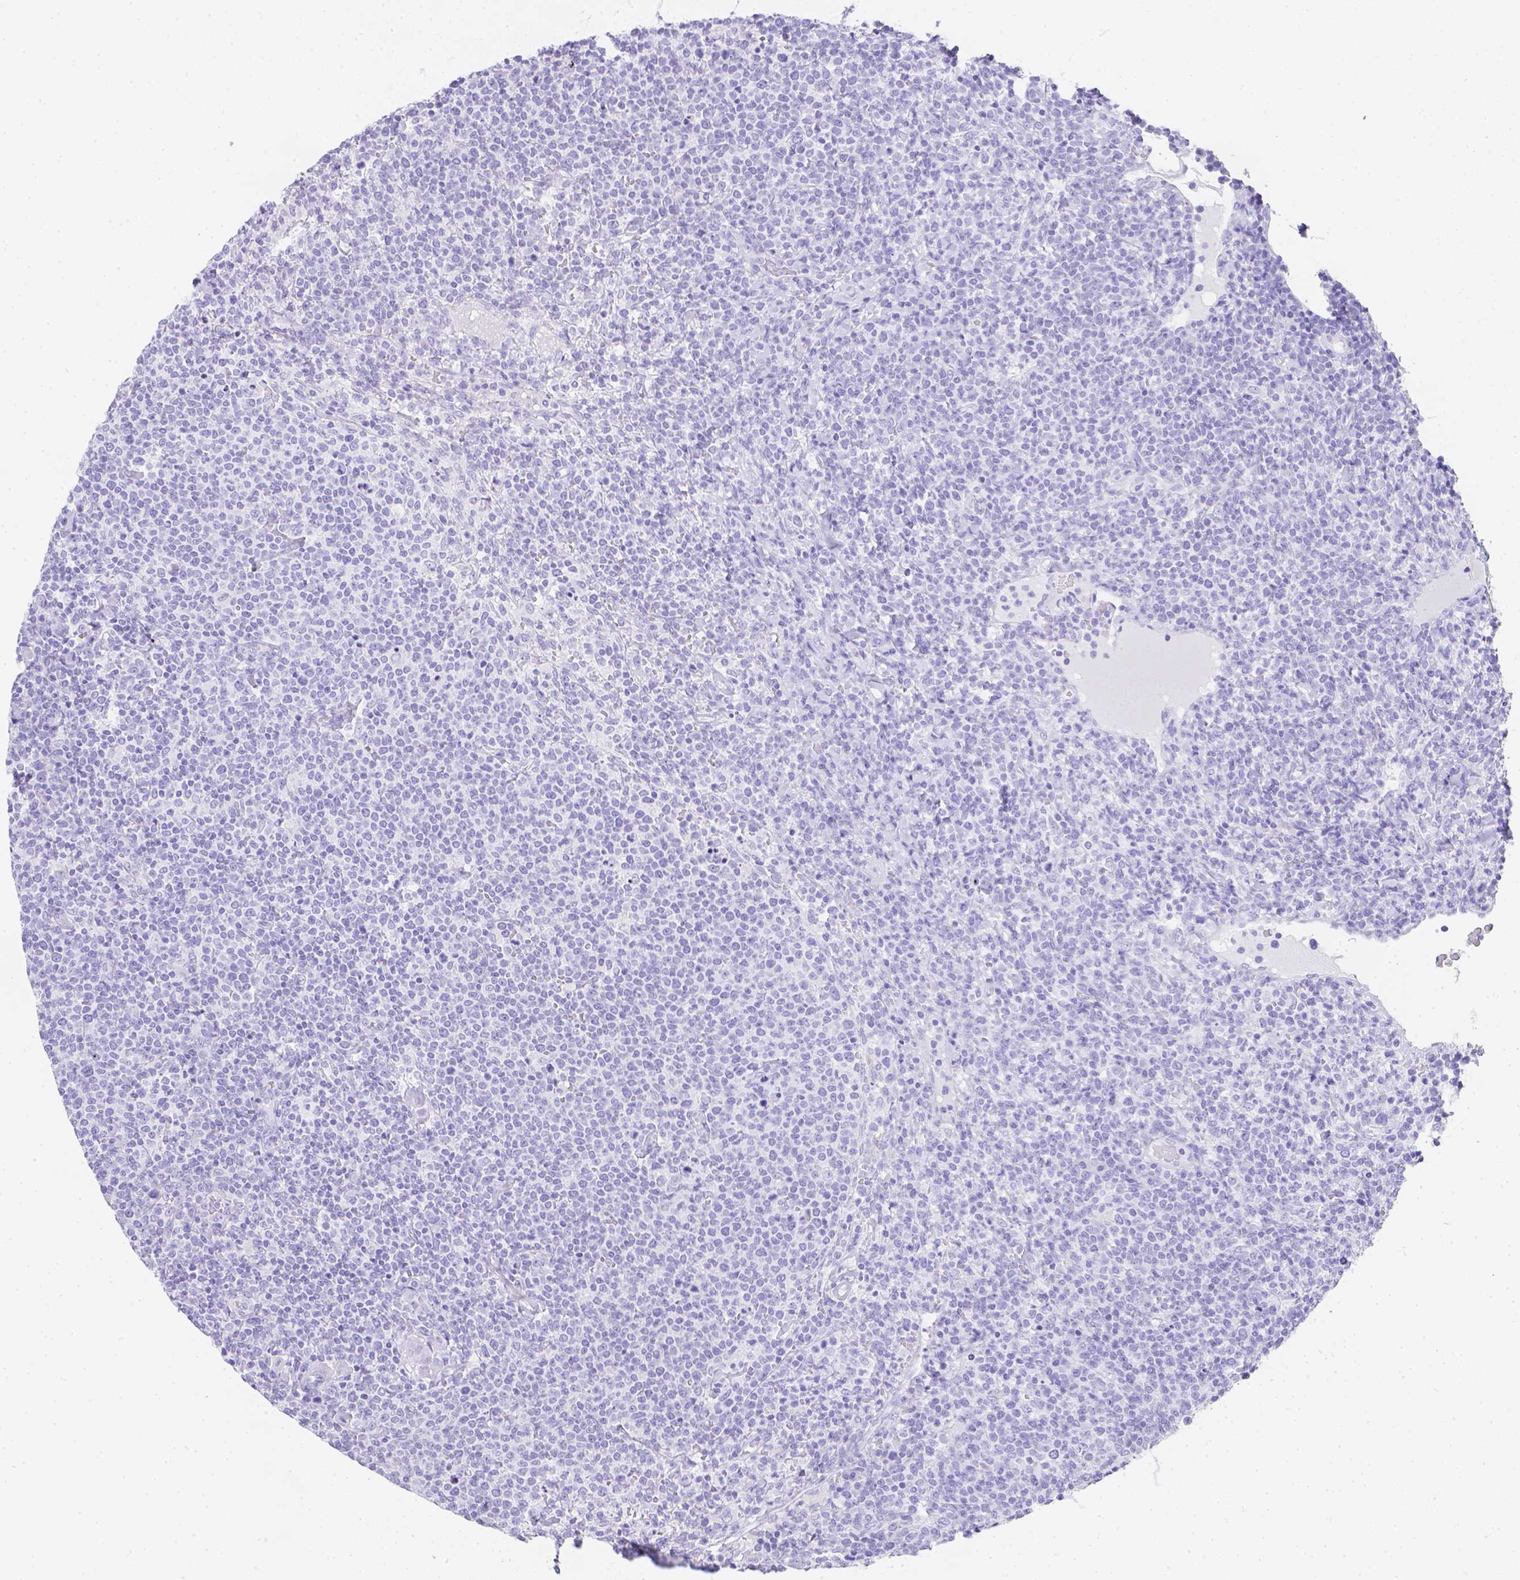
{"staining": {"intensity": "negative", "quantity": "none", "location": "none"}, "tissue": "lymphoma", "cell_type": "Tumor cells", "image_type": "cancer", "snomed": [{"axis": "morphology", "description": "Malignant lymphoma, non-Hodgkin's type, High grade"}, {"axis": "topography", "description": "Lymph node"}], "caption": "There is no significant positivity in tumor cells of malignant lymphoma, non-Hodgkin's type (high-grade). (DAB immunohistochemistry (IHC) with hematoxylin counter stain).", "gene": "LGALS4", "patient": {"sex": "male", "age": 61}}